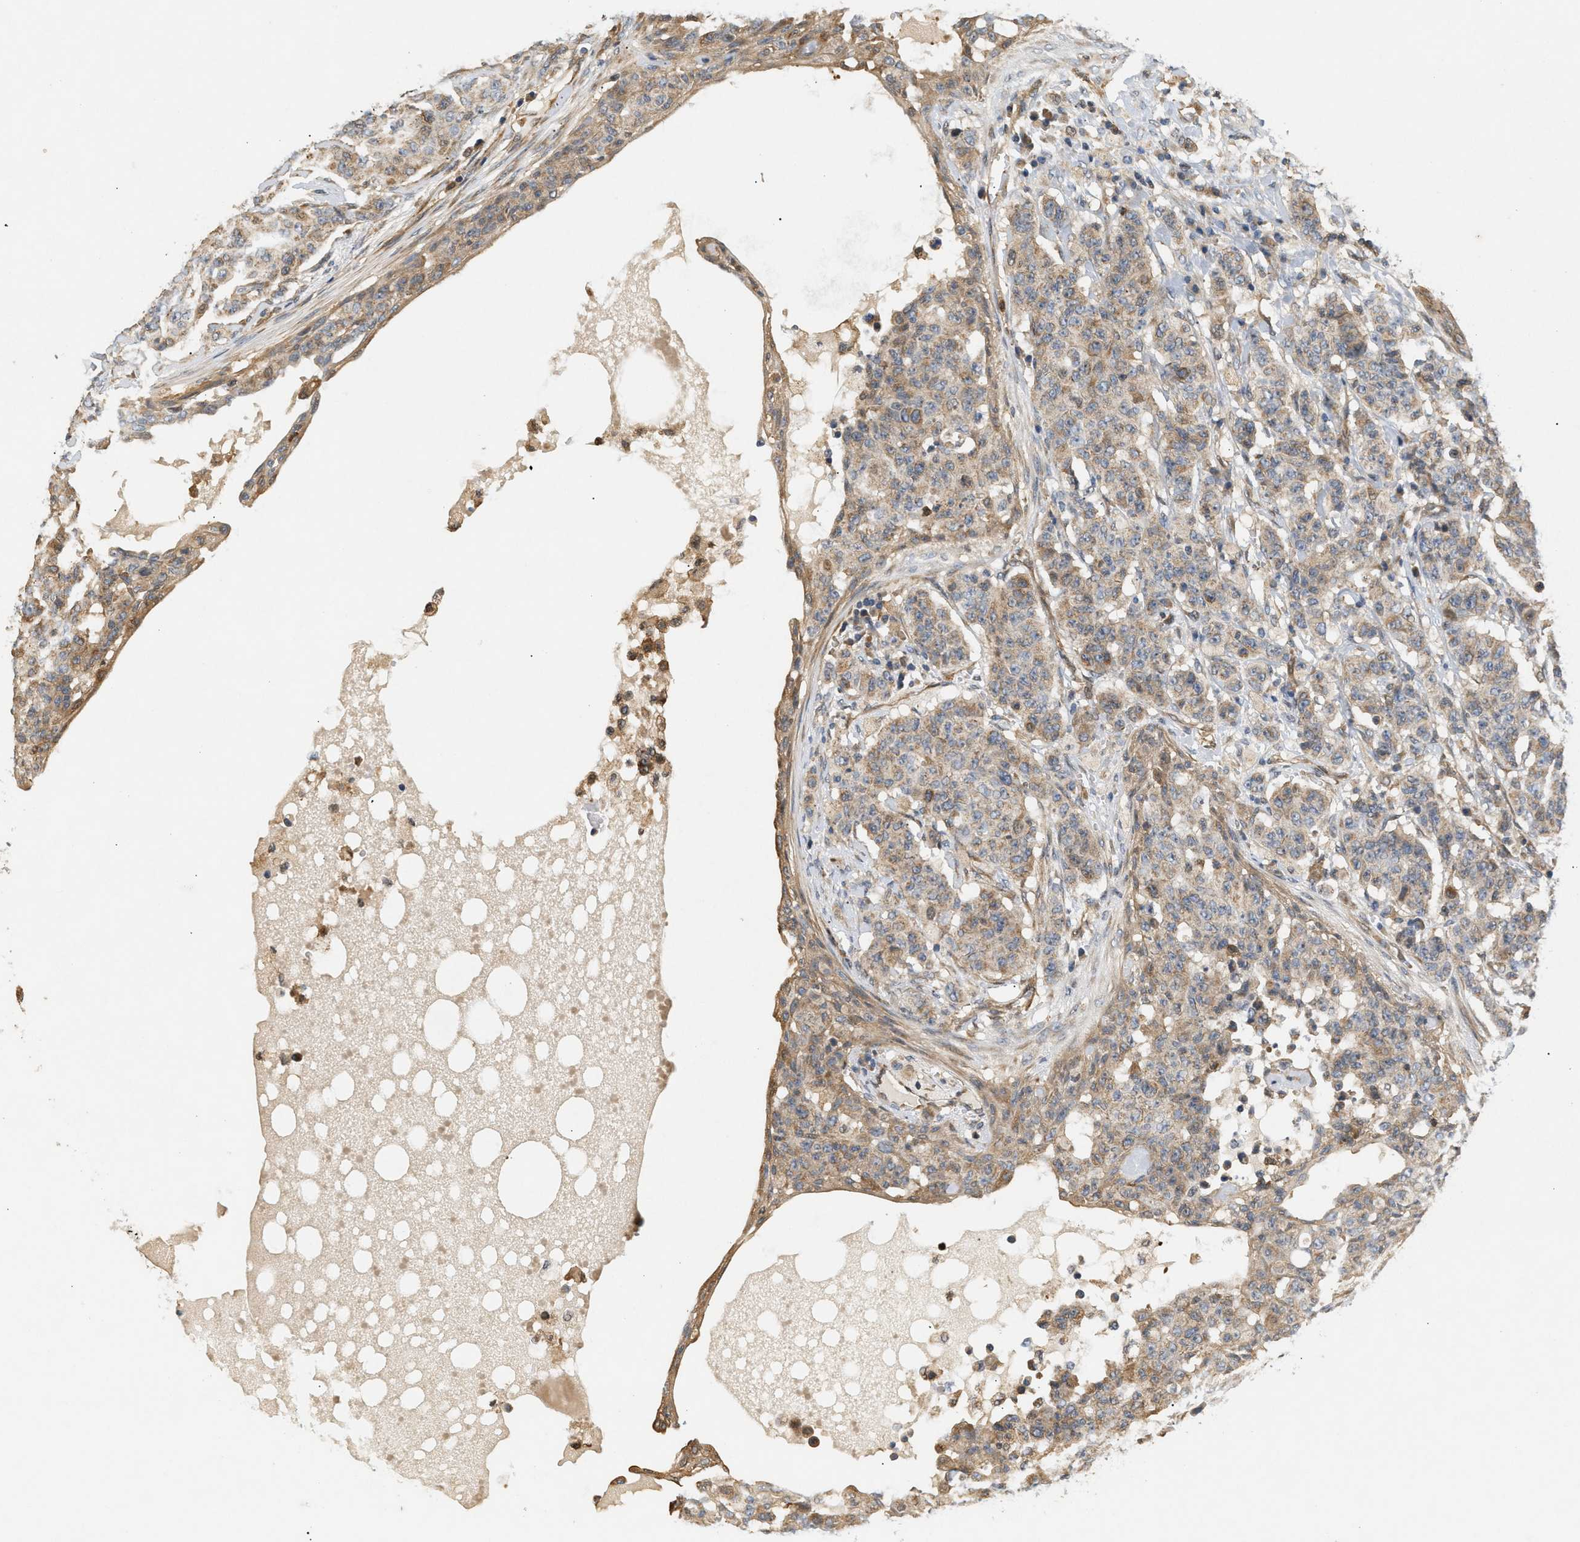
{"staining": {"intensity": "moderate", "quantity": ">75%", "location": "cytoplasmic/membranous"}, "tissue": "breast cancer", "cell_type": "Tumor cells", "image_type": "cancer", "snomed": [{"axis": "morphology", "description": "Normal tissue, NOS"}, {"axis": "morphology", "description": "Duct carcinoma"}, {"axis": "topography", "description": "Breast"}], "caption": "Moderate cytoplasmic/membranous staining is appreciated in approximately >75% of tumor cells in breast cancer.", "gene": "FARS2", "patient": {"sex": "female", "age": 40}}